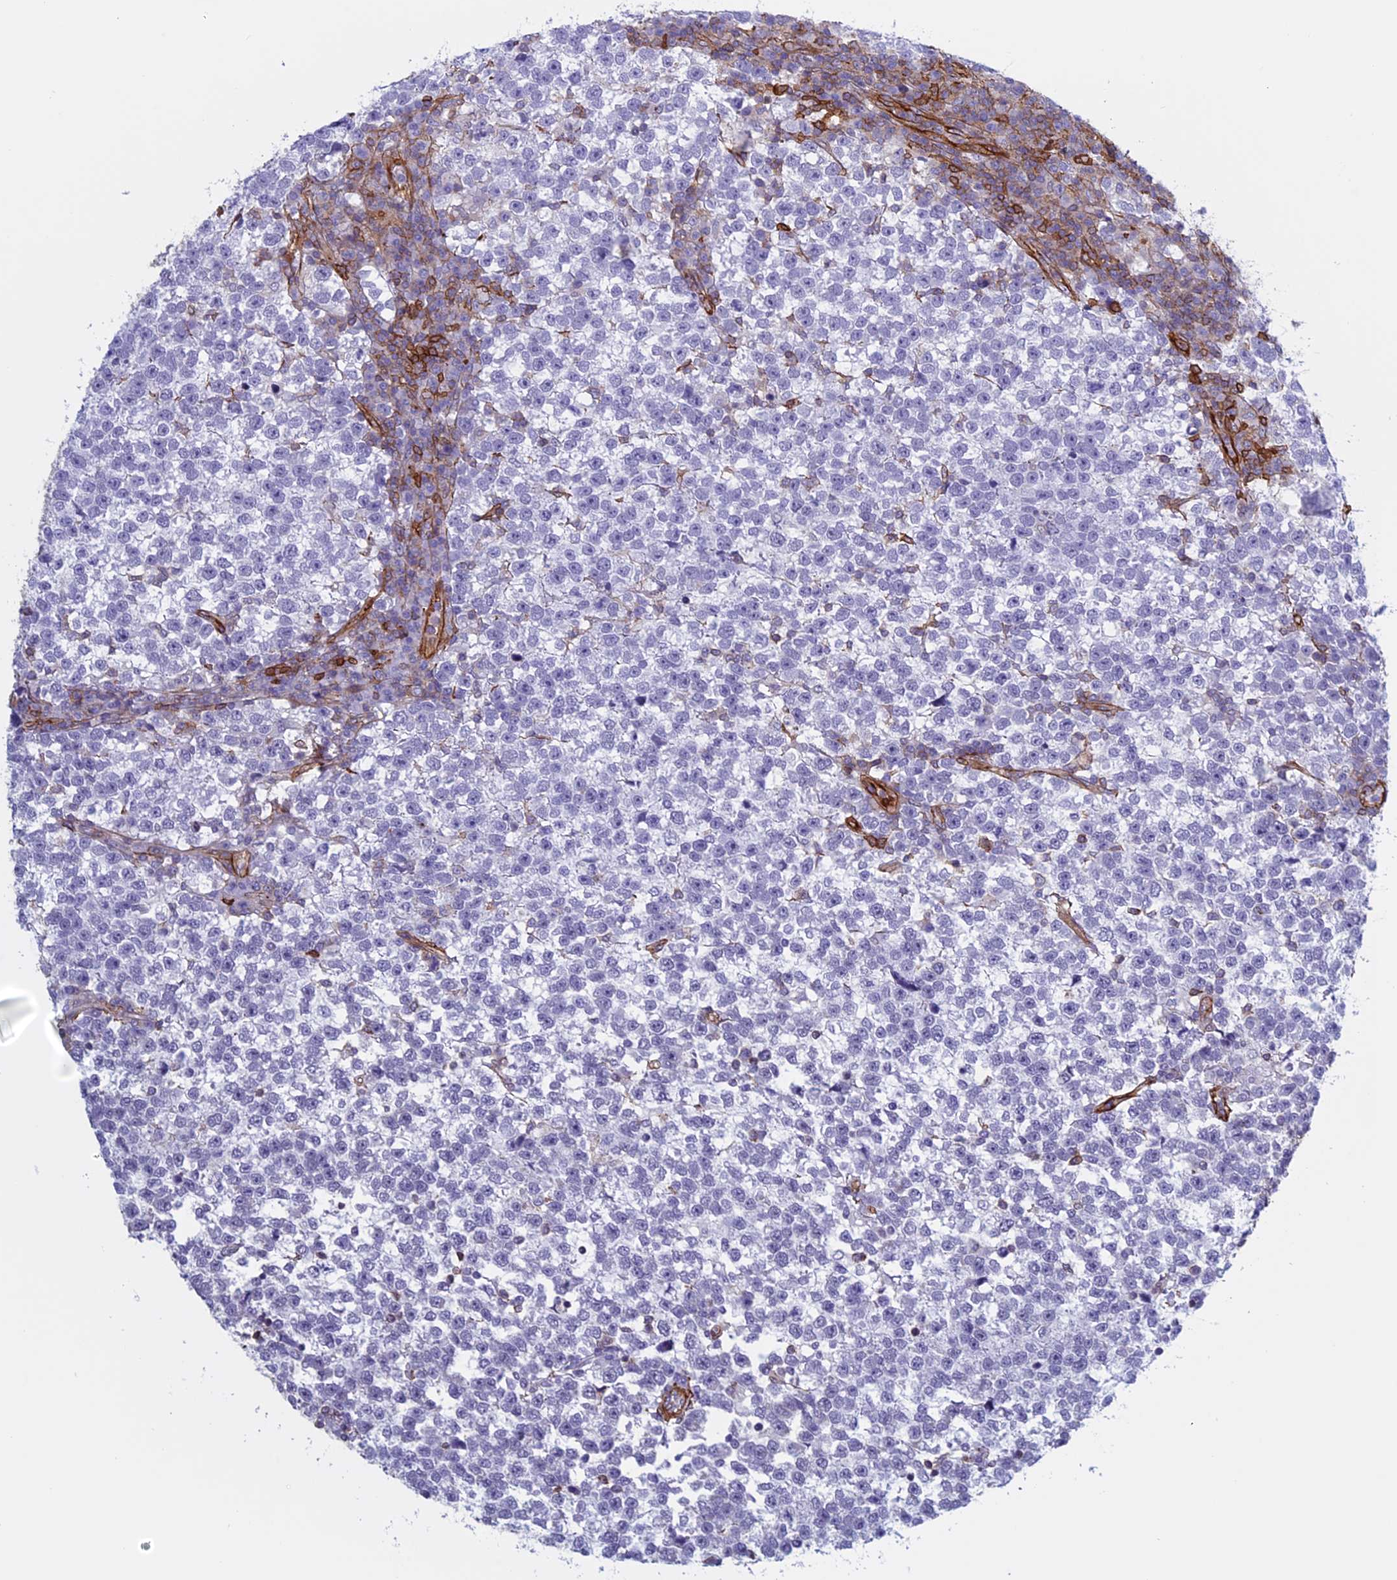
{"staining": {"intensity": "negative", "quantity": "none", "location": "none"}, "tissue": "testis cancer", "cell_type": "Tumor cells", "image_type": "cancer", "snomed": [{"axis": "morphology", "description": "Normal tissue, NOS"}, {"axis": "morphology", "description": "Seminoma, NOS"}, {"axis": "topography", "description": "Testis"}], "caption": "High magnification brightfield microscopy of seminoma (testis) stained with DAB (brown) and counterstained with hematoxylin (blue): tumor cells show no significant staining. (Stains: DAB IHC with hematoxylin counter stain, Microscopy: brightfield microscopy at high magnification).", "gene": "ANGPTL2", "patient": {"sex": "male", "age": 43}}